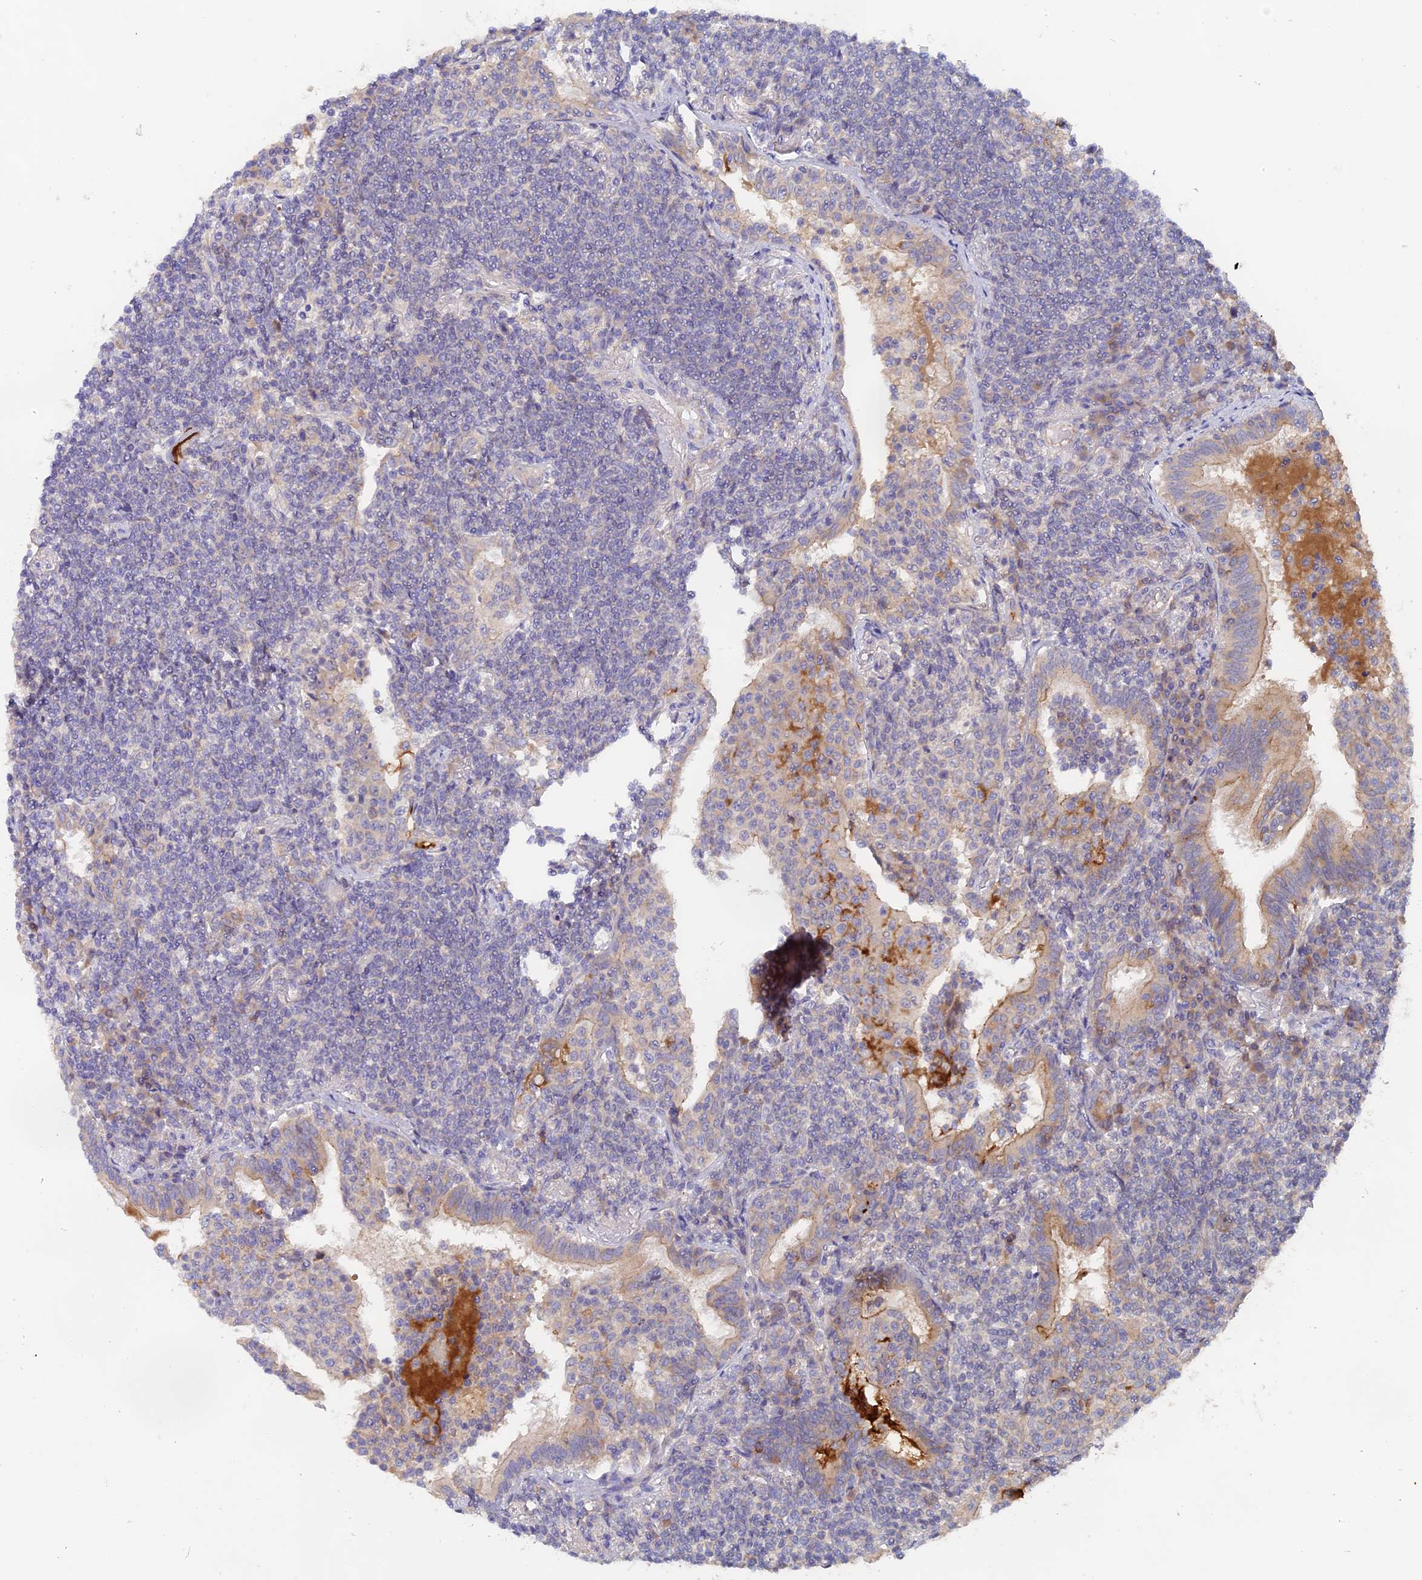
{"staining": {"intensity": "negative", "quantity": "none", "location": "none"}, "tissue": "lymphoma", "cell_type": "Tumor cells", "image_type": "cancer", "snomed": [{"axis": "morphology", "description": "Malignant lymphoma, non-Hodgkin's type, Low grade"}, {"axis": "topography", "description": "Lung"}], "caption": "An immunohistochemistry micrograph of malignant lymphoma, non-Hodgkin's type (low-grade) is shown. There is no staining in tumor cells of malignant lymphoma, non-Hodgkin's type (low-grade).", "gene": "TENT4B", "patient": {"sex": "female", "age": 71}}